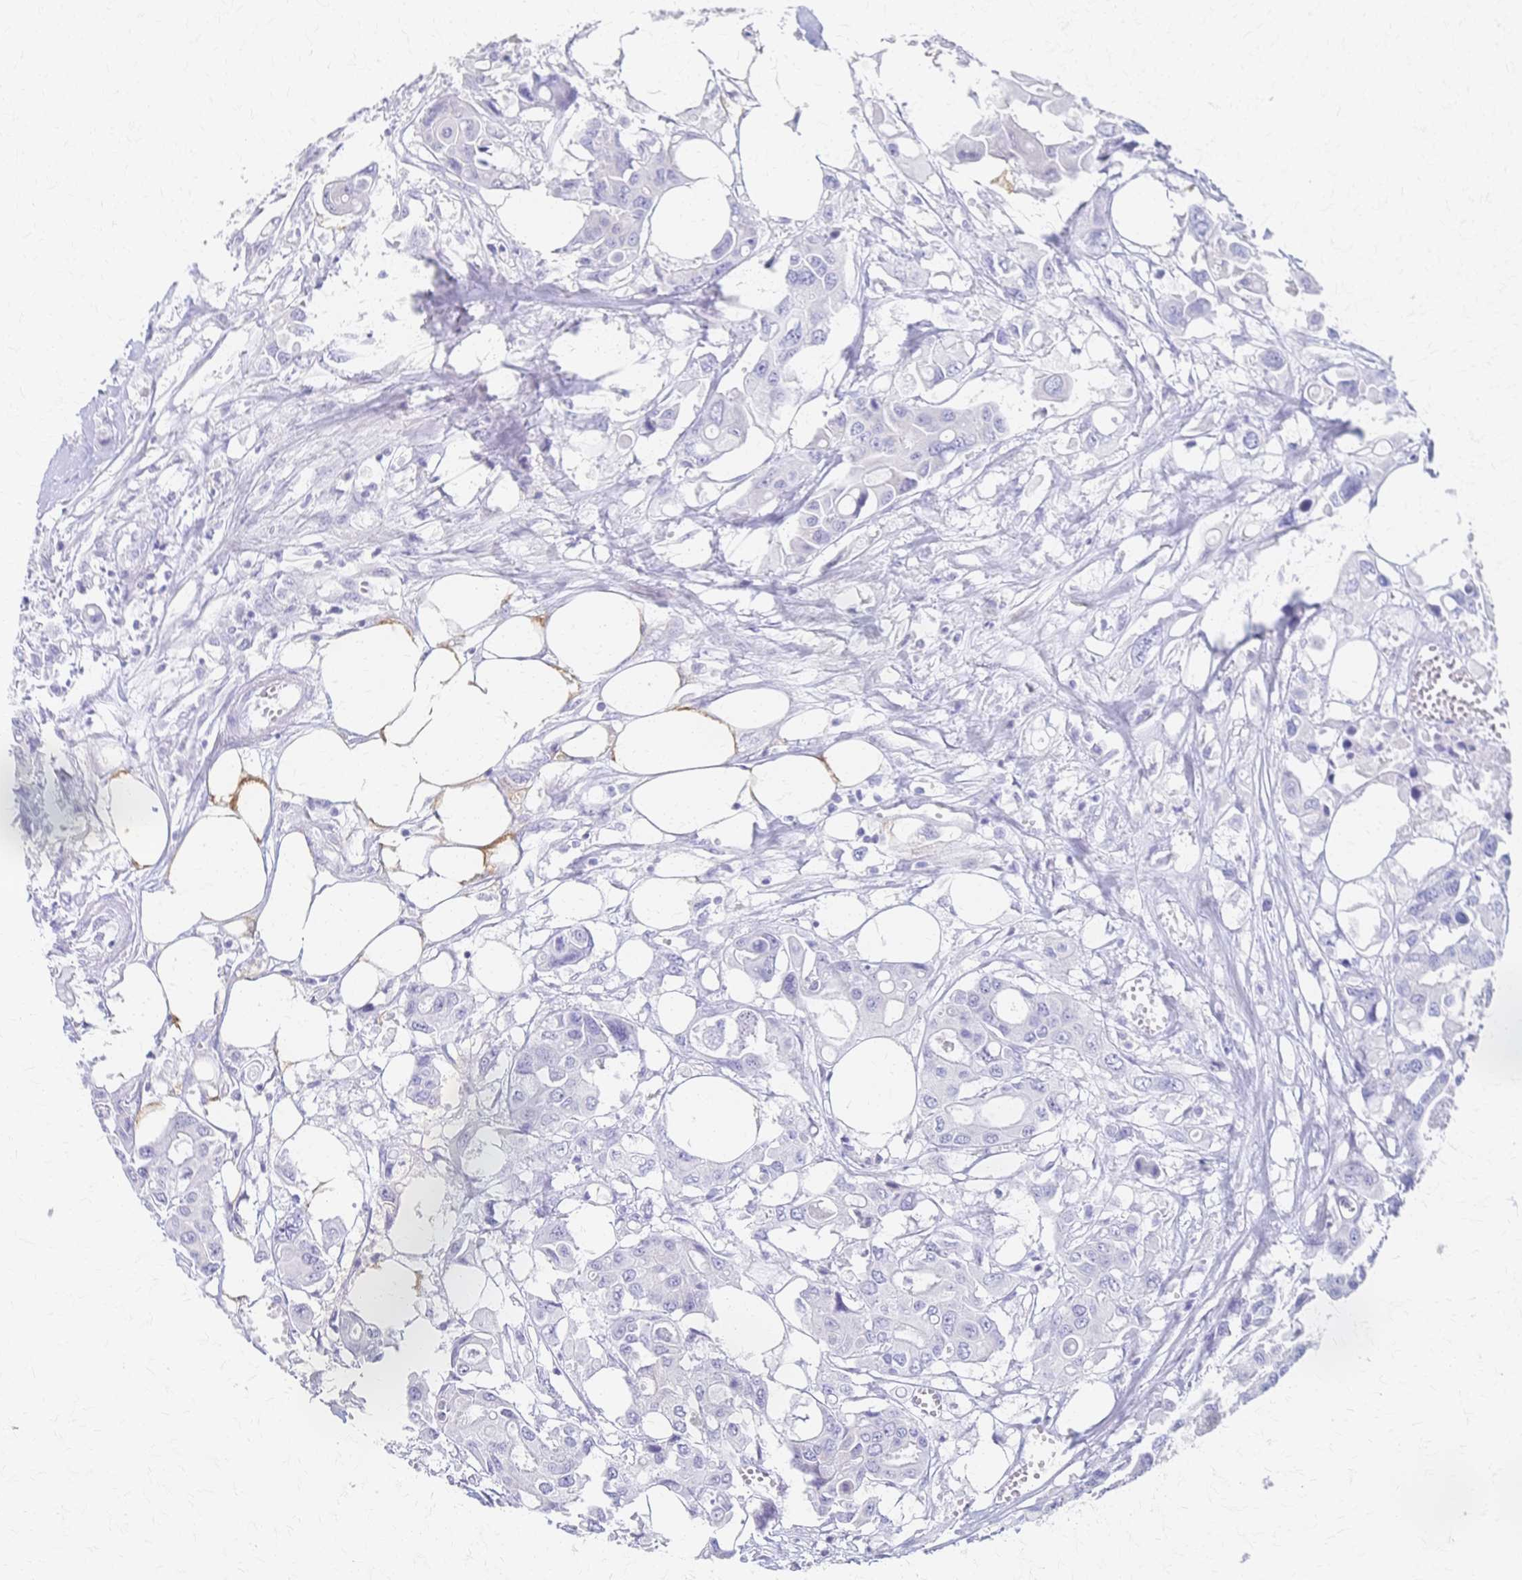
{"staining": {"intensity": "negative", "quantity": "none", "location": "none"}, "tissue": "colorectal cancer", "cell_type": "Tumor cells", "image_type": "cancer", "snomed": [{"axis": "morphology", "description": "Adenocarcinoma, NOS"}, {"axis": "topography", "description": "Colon"}], "caption": "Human colorectal cancer (adenocarcinoma) stained for a protein using immunohistochemistry demonstrates no staining in tumor cells.", "gene": "CYB5A", "patient": {"sex": "male", "age": 77}}